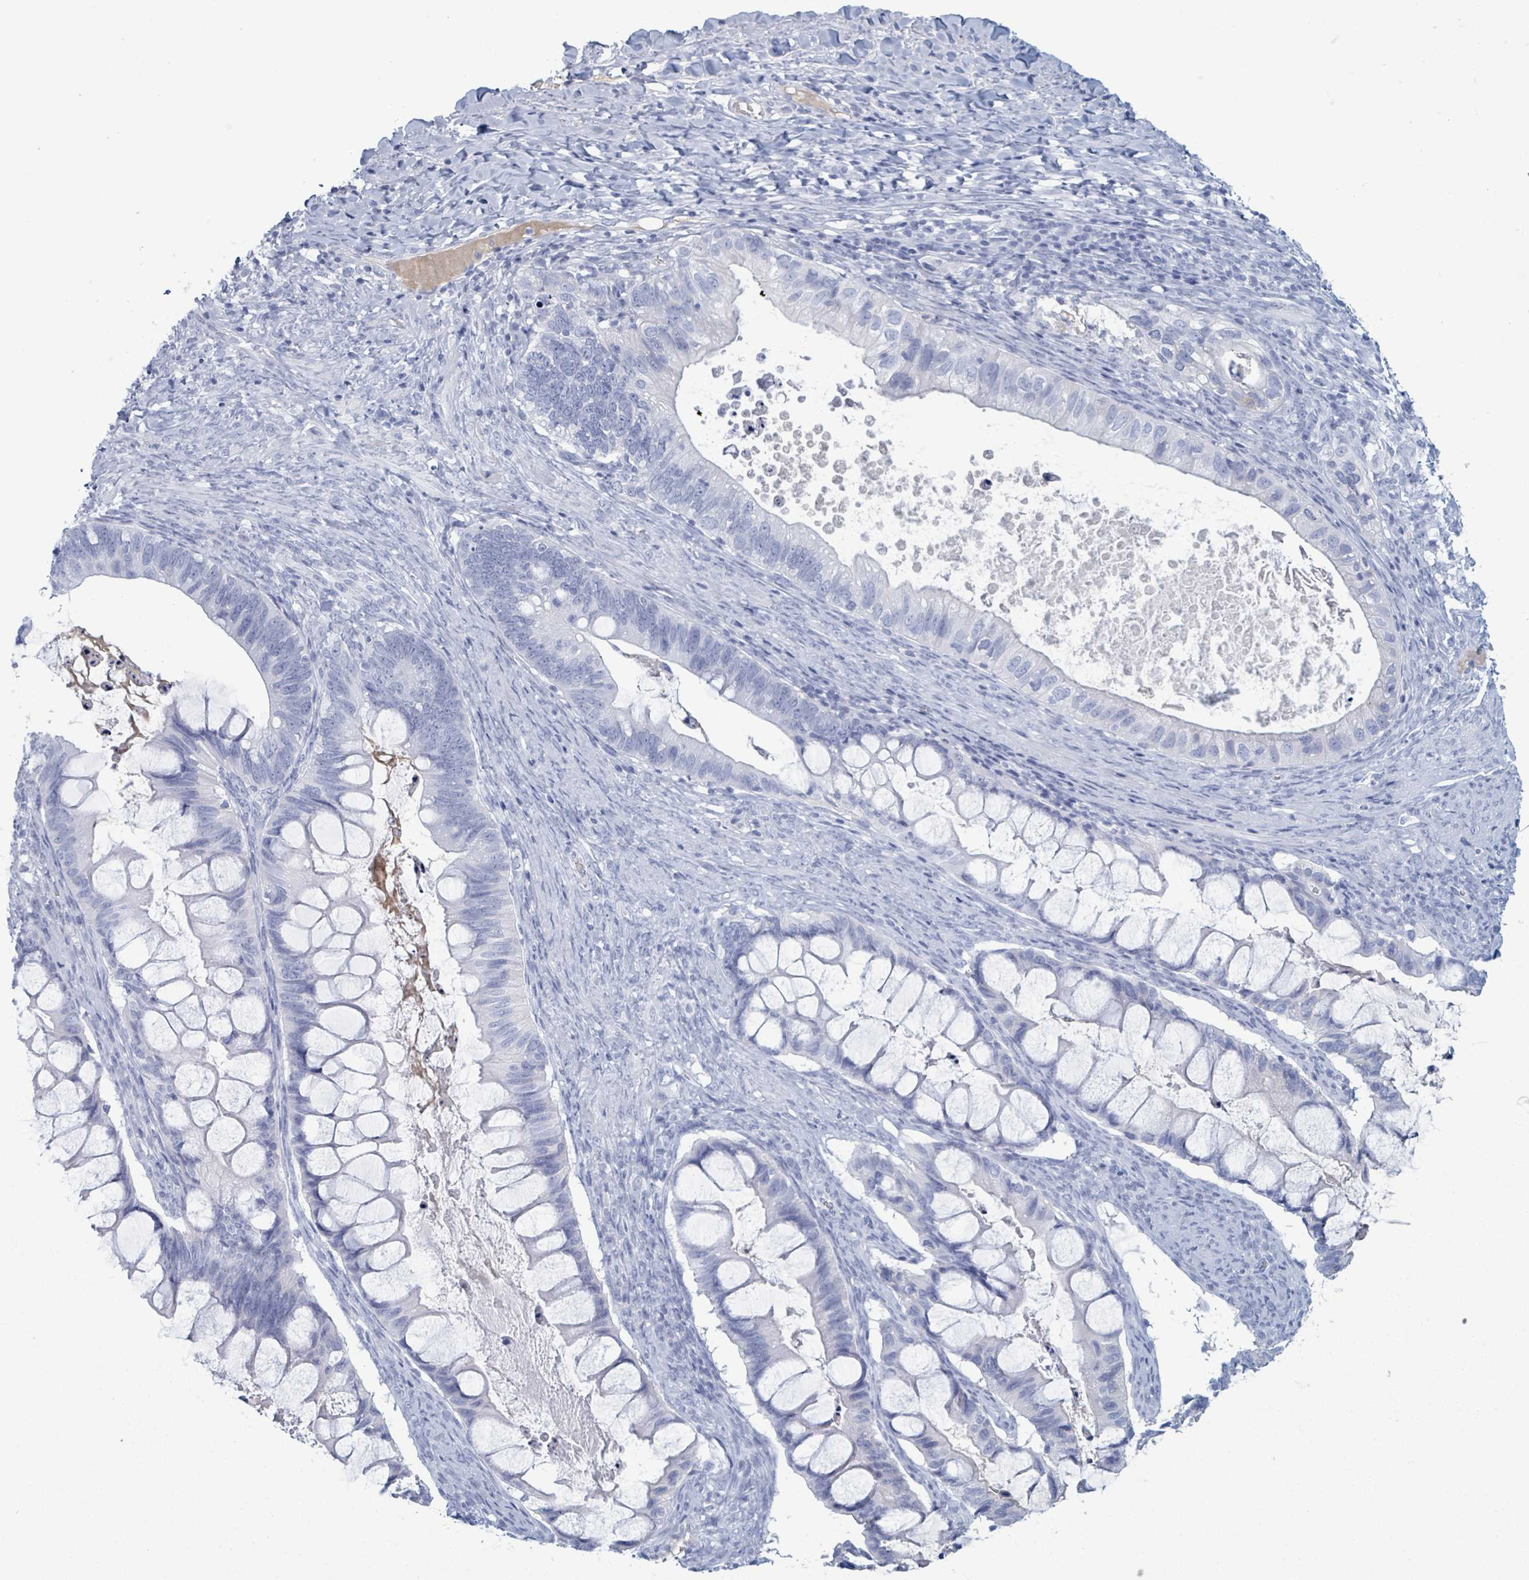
{"staining": {"intensity": "negative", "quantity": "none", "location": "none"}, "tissue": "ovarian cancer", "cell_type": "Tumor cells", "image_type": "cancer", "snomed": [{"axis": "morphology", "description": "Cystadenocarcinoma, mucinous, NOS"}, {"axis": "topography", "description": "Ovary"}], "caption": "IHC histopathology image of neoplastic tissue: human ovarian cancer stained with DAB (3,3'-diaminobenzidine) exhibits no significant protein expression in tumor cells. (Brightfield microscopy of DAB (3,3'-diaminobenzidine) immunohistochemistry at high magnification).", "gene": "KLK4", "patient": {"sex": "female", "age": 61}}